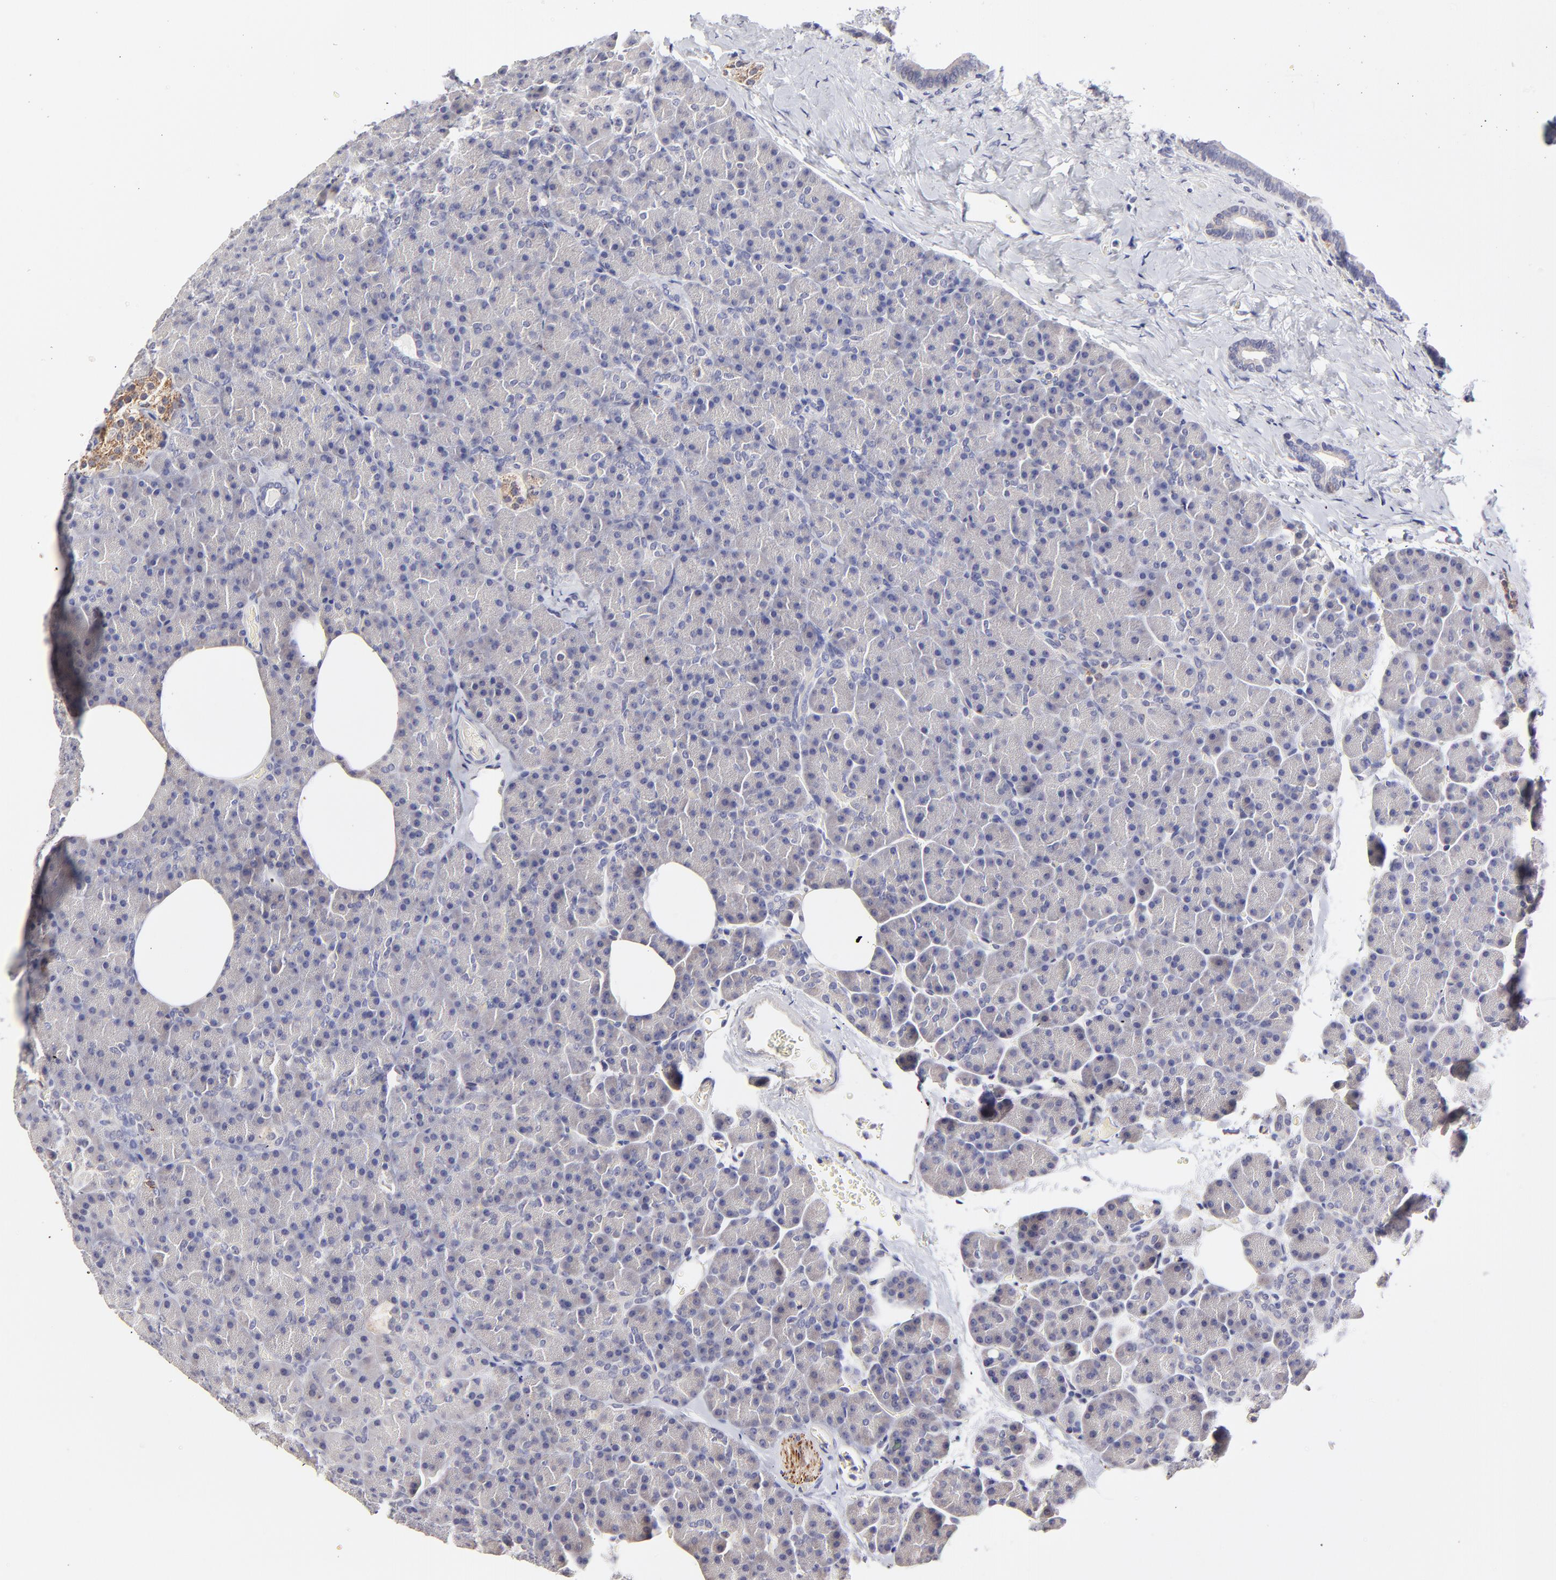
{"staining": {"intensity": "negative", "quantity": "none", "location": "none"}, "tissue": "pancreas", "cell_type": "Exocrine glandular cells", "image_type": "normal", "snomed": [{"axis": "morphology", "description": "Normal tissue, NOS"}, {"axis": "topography", "description": "Pancreas"}], "caption": "This image is of normal pancreas stained with IHC to label a protein in brown with the nuclei are counter-stained blue. There is no staining in exocrine glandular cells. (Stains: DAB immunohistochemistry with hematoxylin counter stain, Microscopy: brightfield microscopy at high magnification).", "gene": "BTG2", "patient": {"sex": "female", "age": 35}}